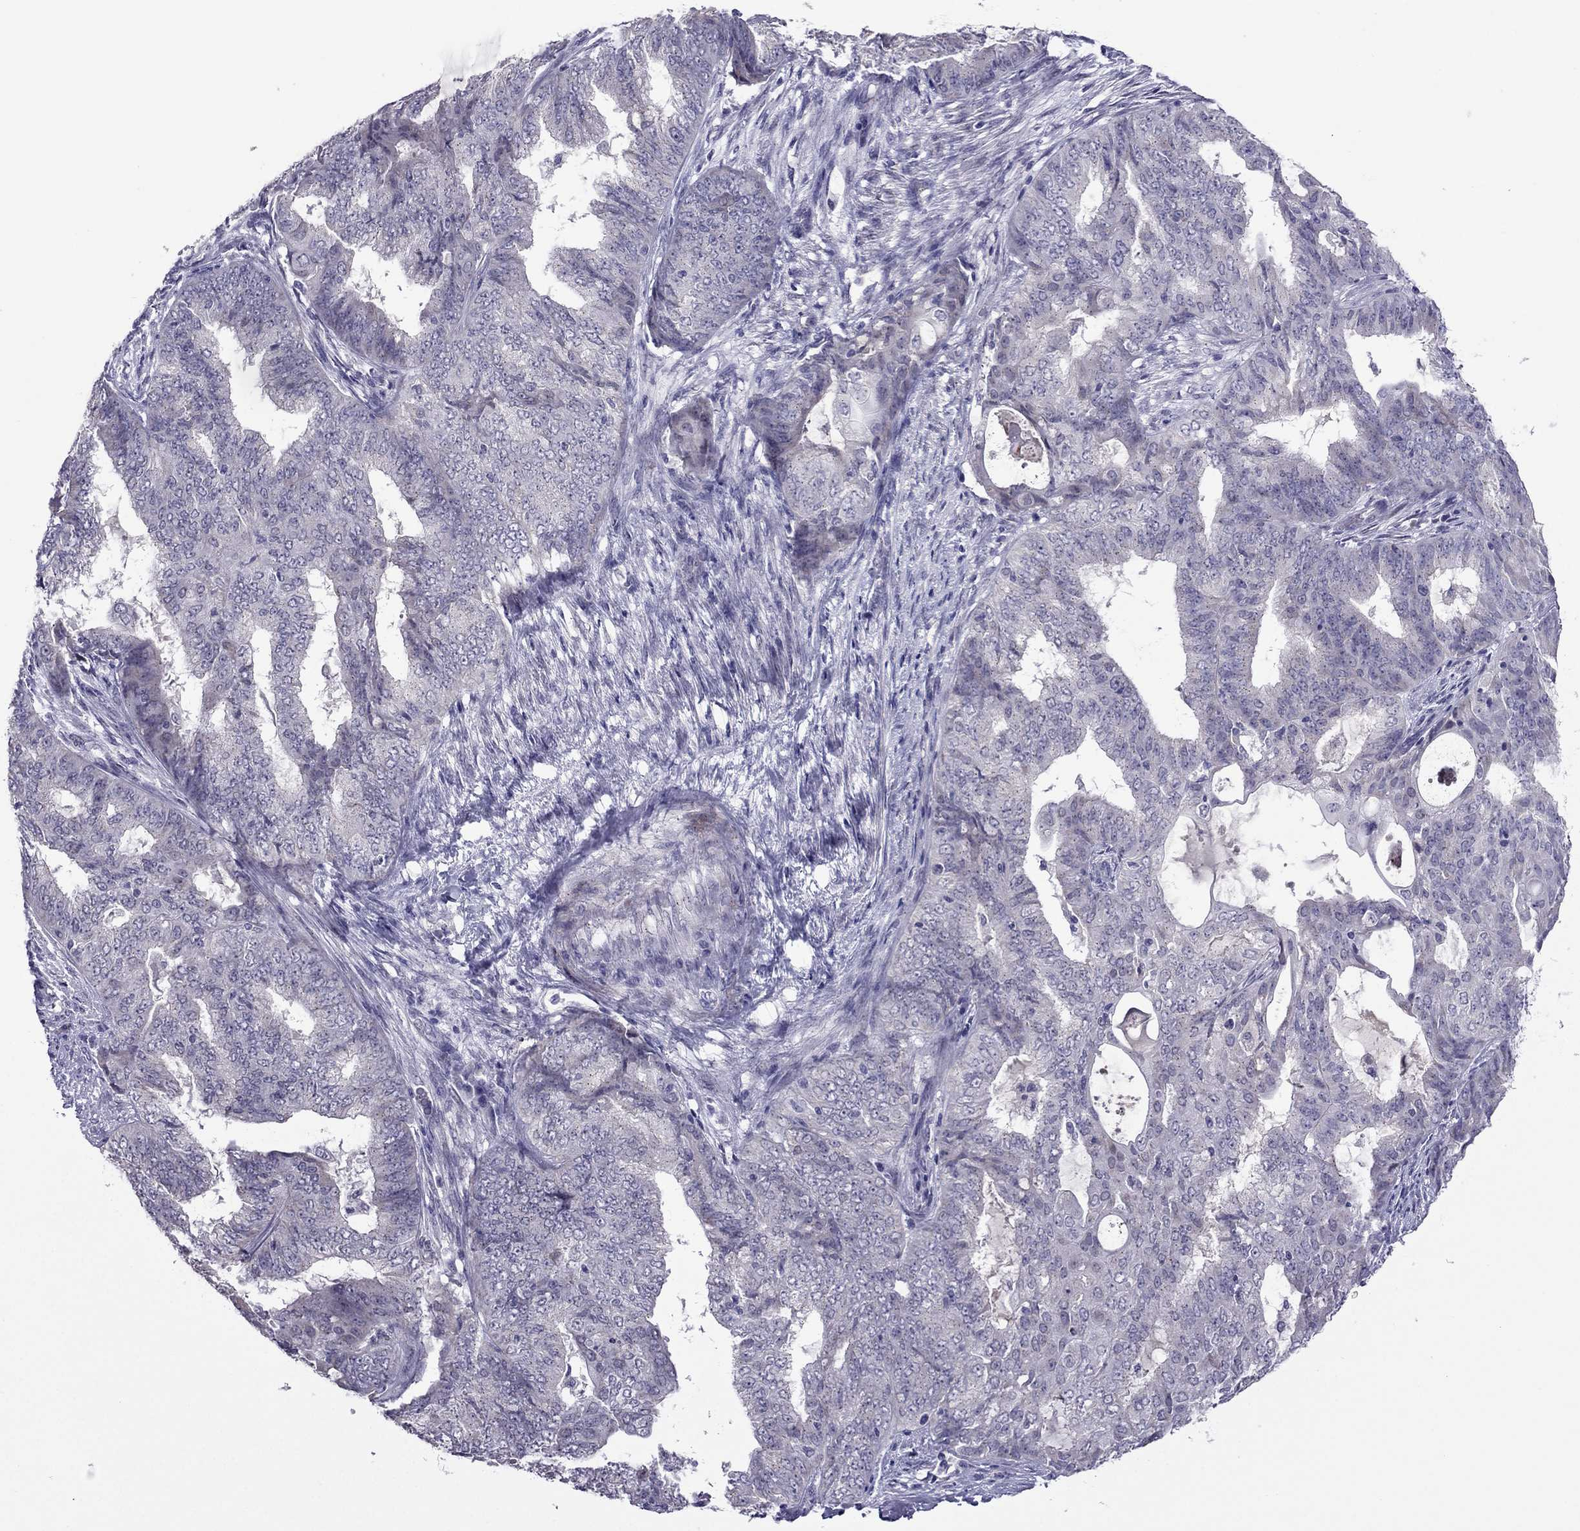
{"staining": {"intensity": "negative", "quantity": "none", "location": "none"}, "tissue": "endometrial cancer", "cell_type": "Tumor cells", "image_type": "cancer", "snomed": [{"axis": "morphology", "description": "Adenocarcinoma, NOS"}, {"axis": "topography", "description": "Endometrium"}], "caption": "Protein analysis of adenocarcinoma (endometrial) exhibits no significant positivity in tumor cells.", "gene": "MYBPH", "patient": {"sex": "female", "age": 62}}